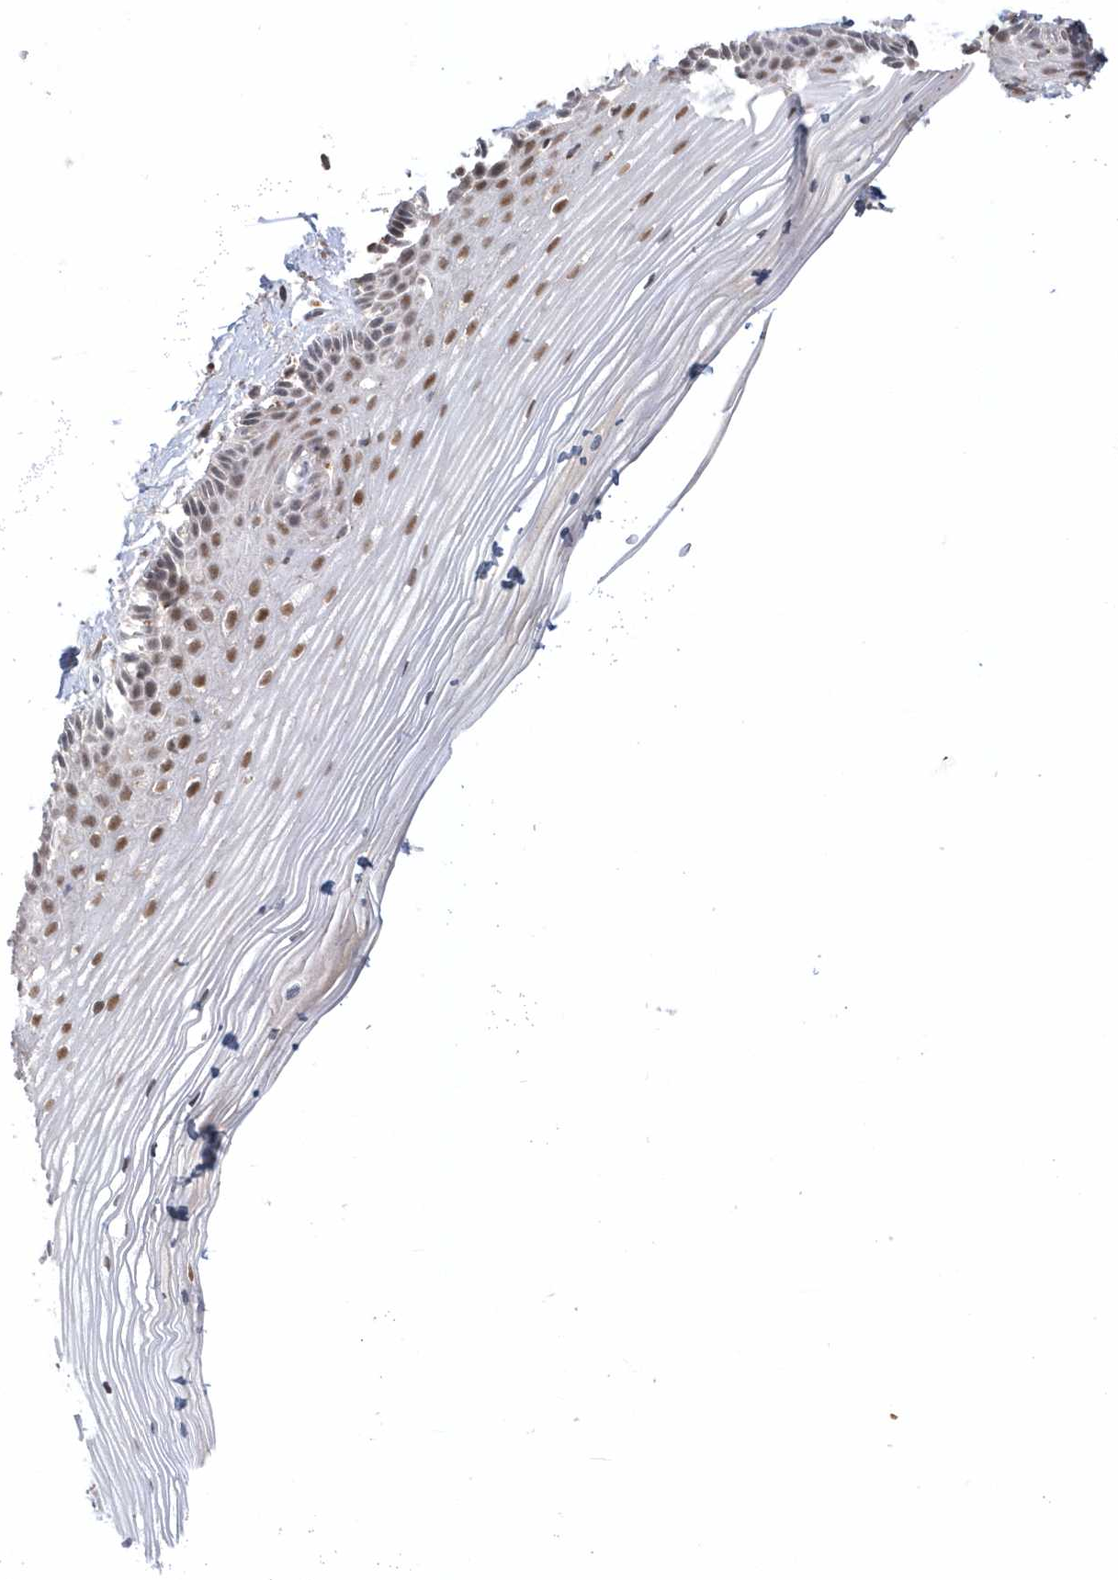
{"staining": {"intensity": "moderate", "quantity": ">75%", "location": "nuclear"}, "tissue": "vagina", "cell_type": "Squamous epithelial cells", "image_type": "normal", "snomed": [{"axis": "morphology", "description": "Normal tissue, NOS"}, {"axis": "topography", "description": "Vagina"}, {"axis": "topography", "description": "Cervix"}], "caption": "Immunohistochemical staining of normal vagina demonstrates >75% levels of moderate nuclear protein positivity in about >75% of squamous epithelial cells. (DAB (3,3'-diaminobenzidine) IHC with brightfield microscopy, high magnification).", "gene": "CPSF3", "patient": {"sex": "female", "age": 40}}